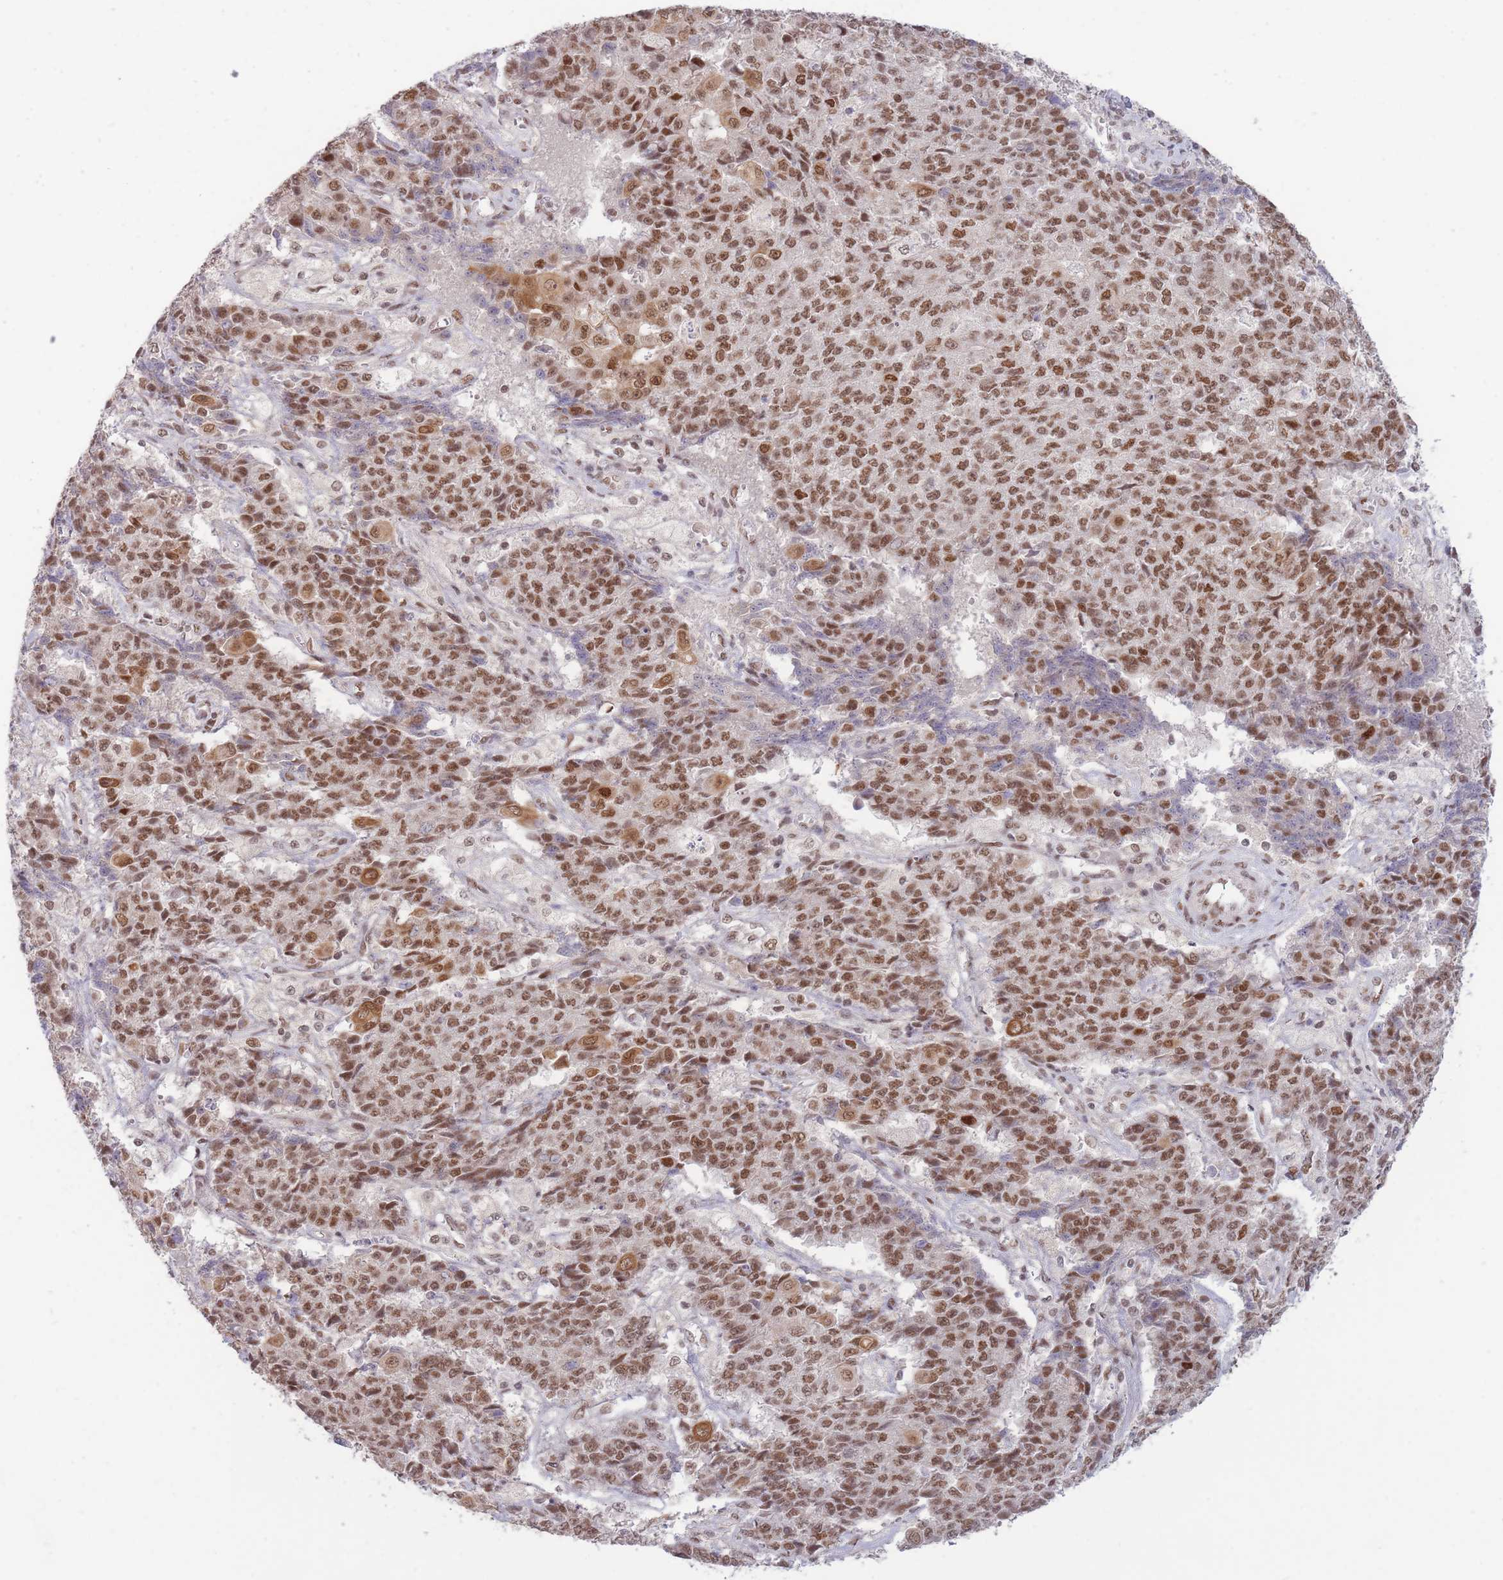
{"staining": {"intensity": "moderate", "quantity": ">75%", "location": "nuclear"}, "tissue": "ovarian cancer", "cell_type": "Tumor cells", "image_type": "cancer", "snomed": [{"axis": "morphology", "description": "Carcinoma, endometroid"}, {"axis": "topography", "description": "Ovary"}], "caption": "DAB (3,3'-diaminobenzidine) immunohistochemical staining of human endometroid carcinoma (ovarian) demonstrates moderate nuclear protein staining in about >75% of tumor cells.", "gene": "CARD8", "patient": {"sex": "female", "age": 42}}